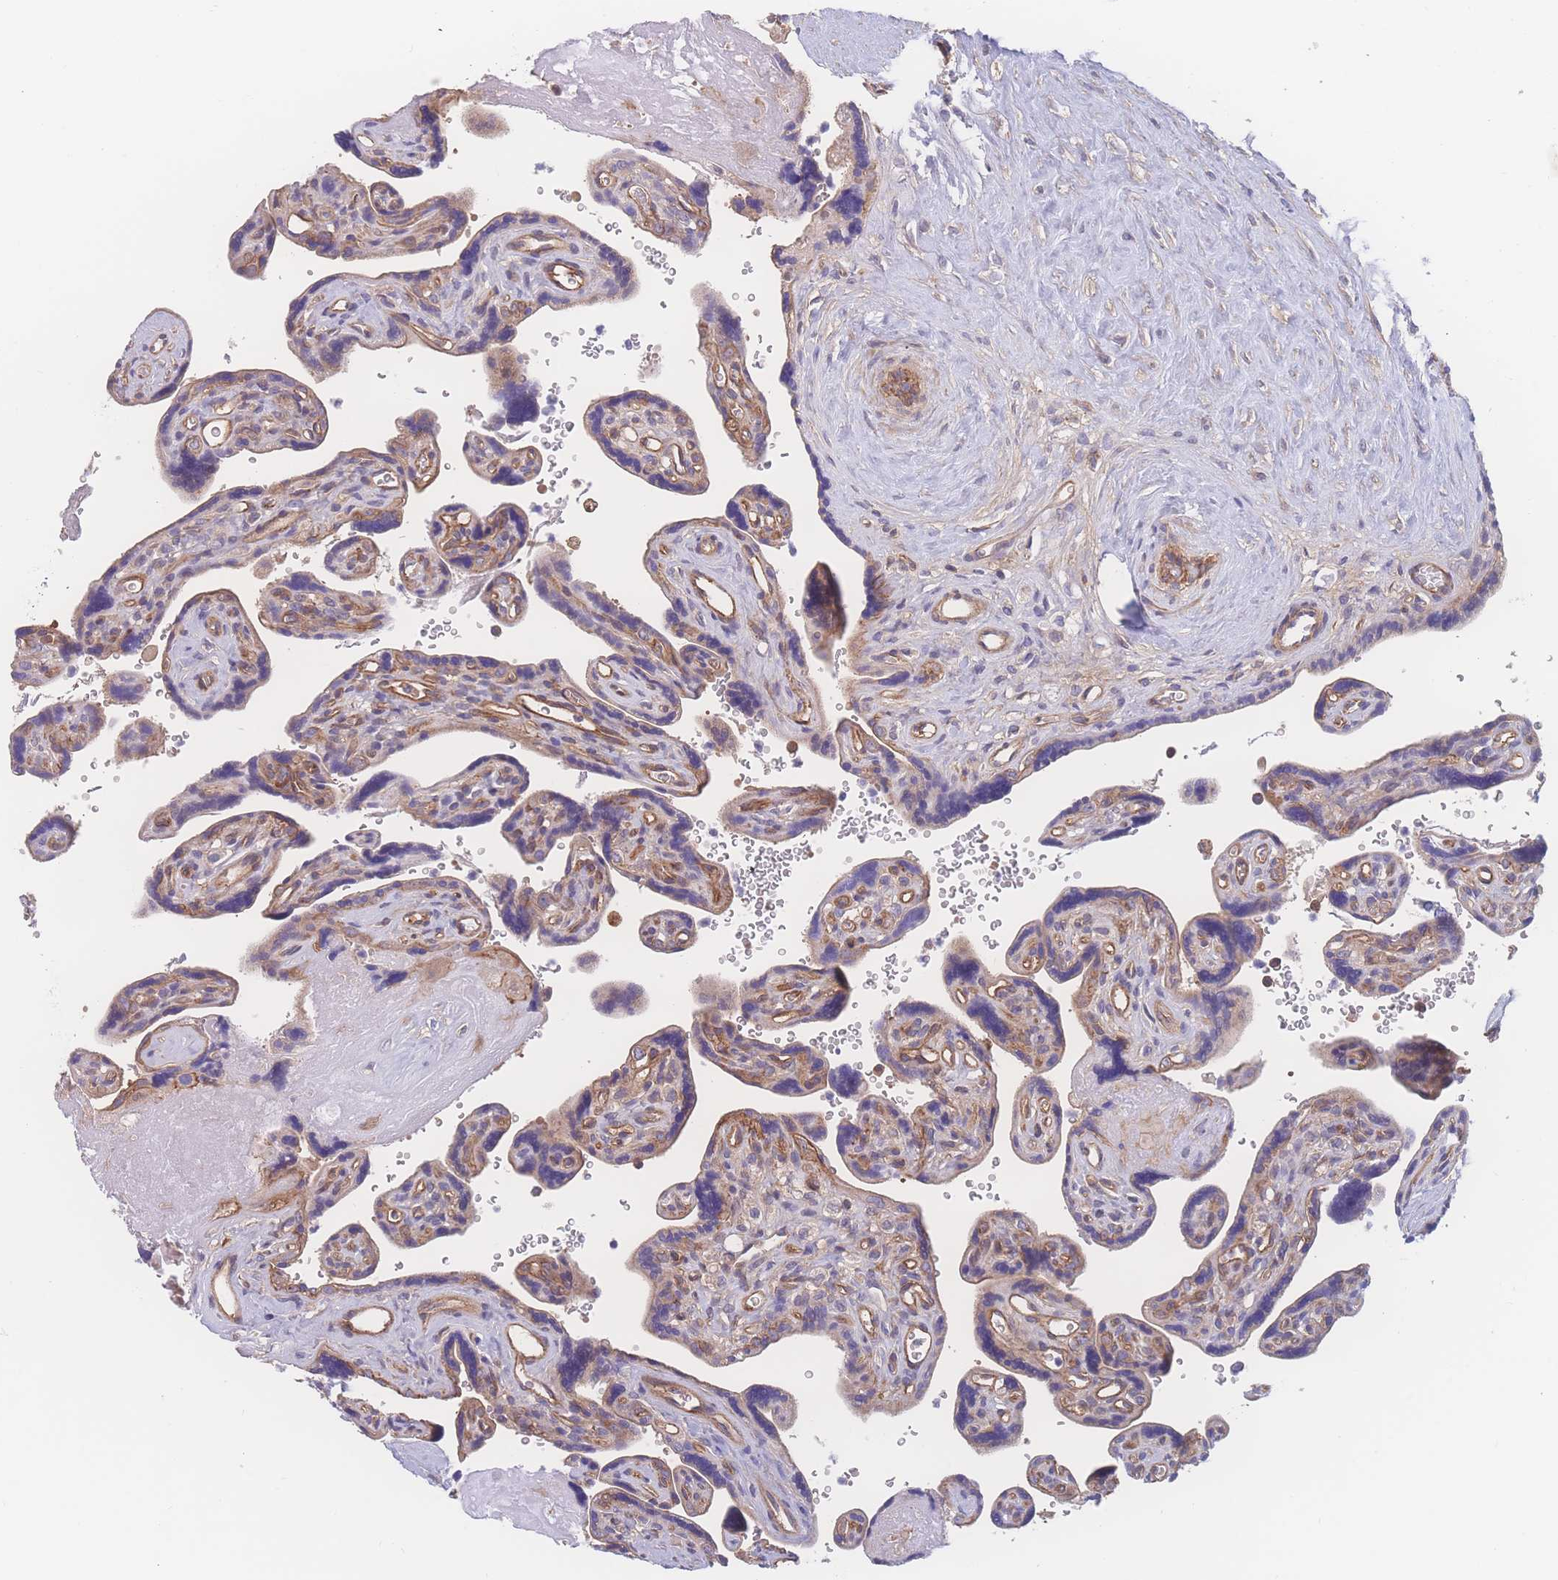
{"staining": {"intensity": "weak", "quantity": "25%-75%", "location": "cytoplasmic/membranous"}, "tissue": "placenta", "cell_type": "Trophoblastic cells", "image_type": "normal", "snomed": [{"axis": "morphology", "description": "Normal tissue, NOS"}, {"axis": "topography", "description": "Placenta"}], "caption": "Weak cytoplasmic/membranous expression is identified in approximately 25%-75% of trophoblastic cells in benign placenta. The staining was performed using DAB (3,3'-diaminobenzidine), with brown indicating positive protein expression. Nuclei are stained blue with hematoxylin.", "gene": "CFAP97", "patient": {"sex": "female", "age": 39}}